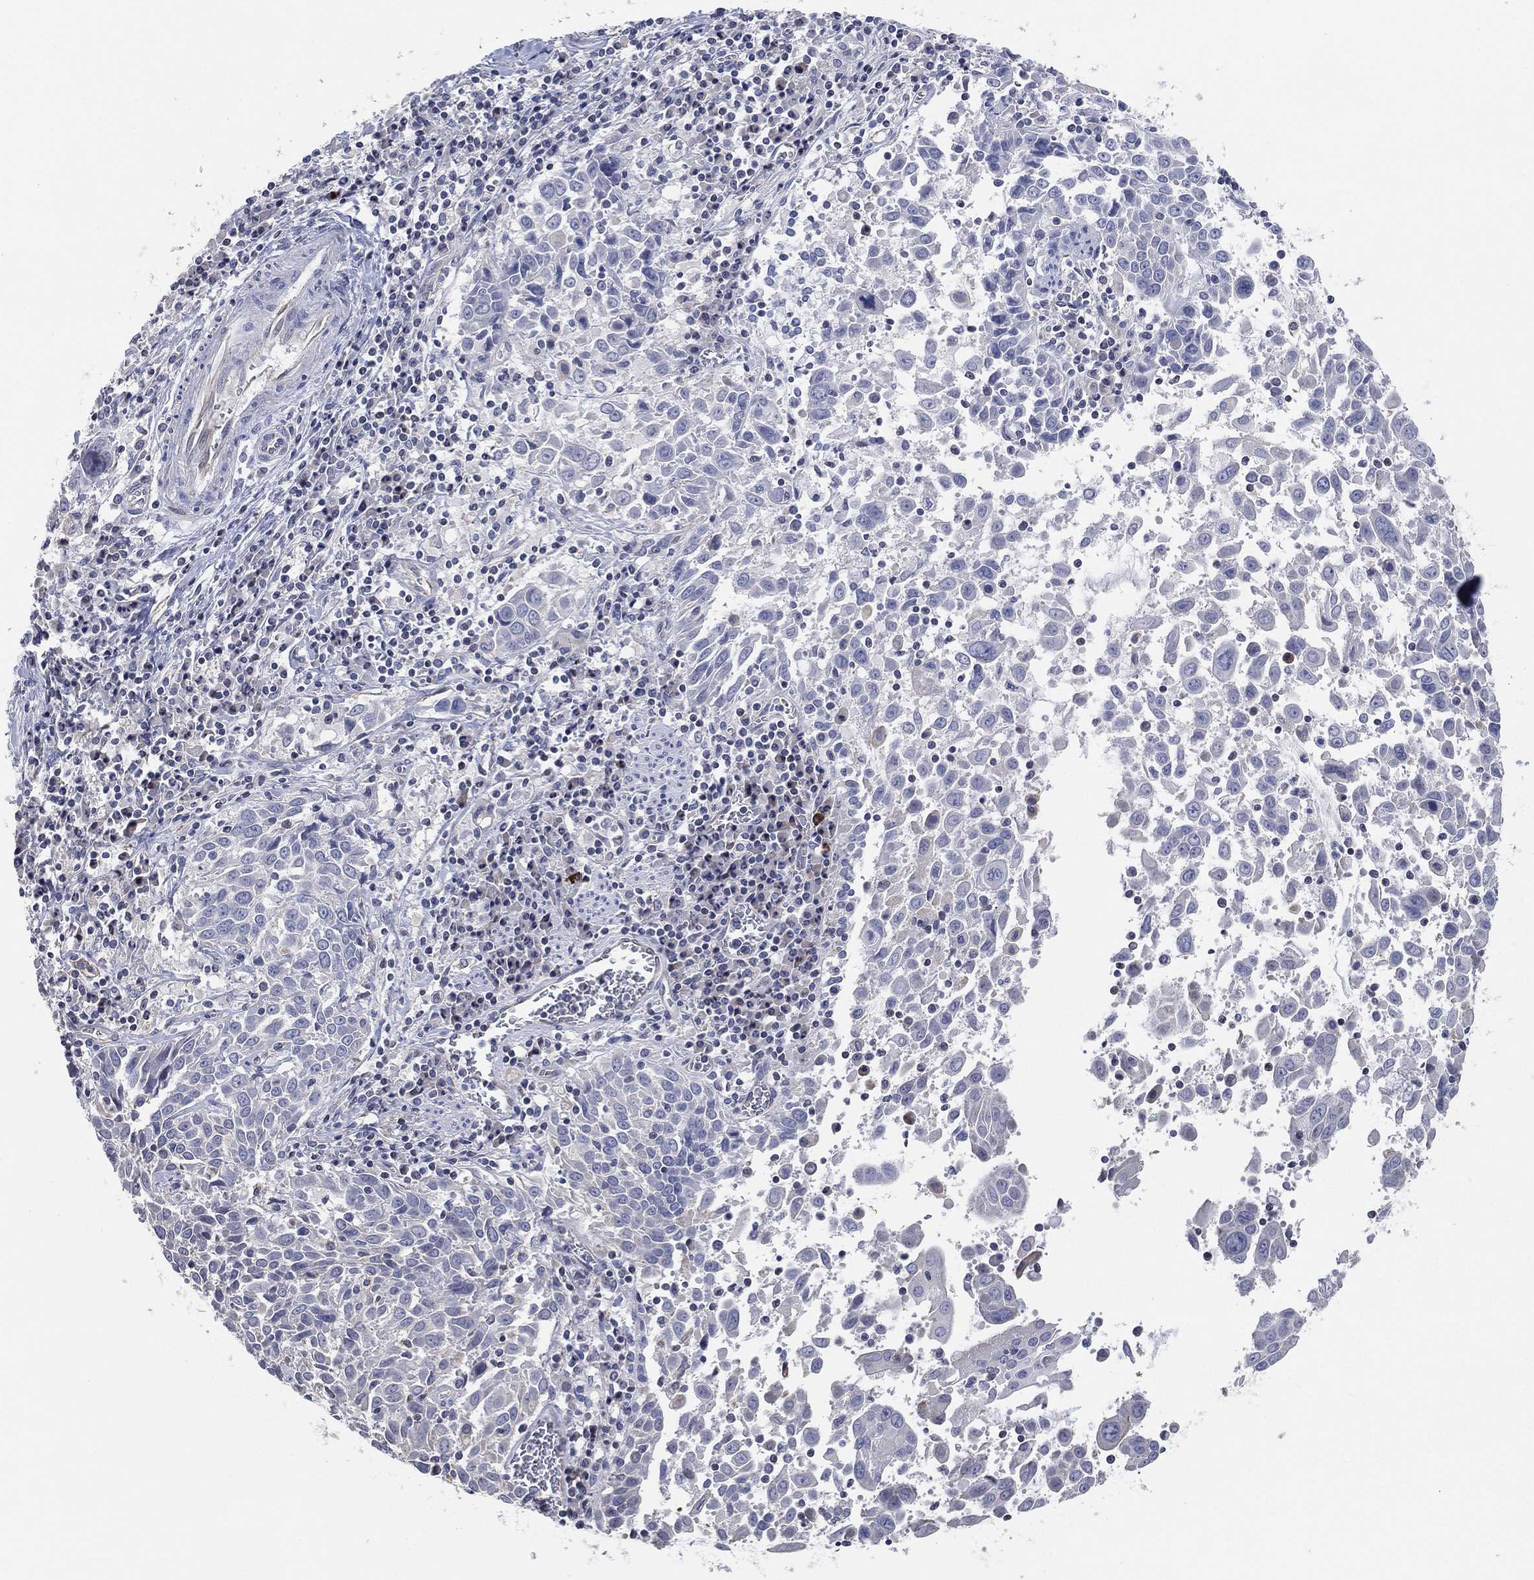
{"staining": {"intensity": "negative", "quantity": "none", "location": "none"}, "tissue": "lung cancer", "cell_type": "Tumor cells", "image_type": "cancer", "snomed": [{"axis": "morphology", "description": "Squamous cell carcinoma, NOS"}, {"axis": "topography", "description": "Lung"}], "caption": "Lung cancer stained for a protein using immunohistochemistry (IHC) displays no expression tumor cells.", "gene": "CFTR", "patient": {"sex": "male", "age": 57}}